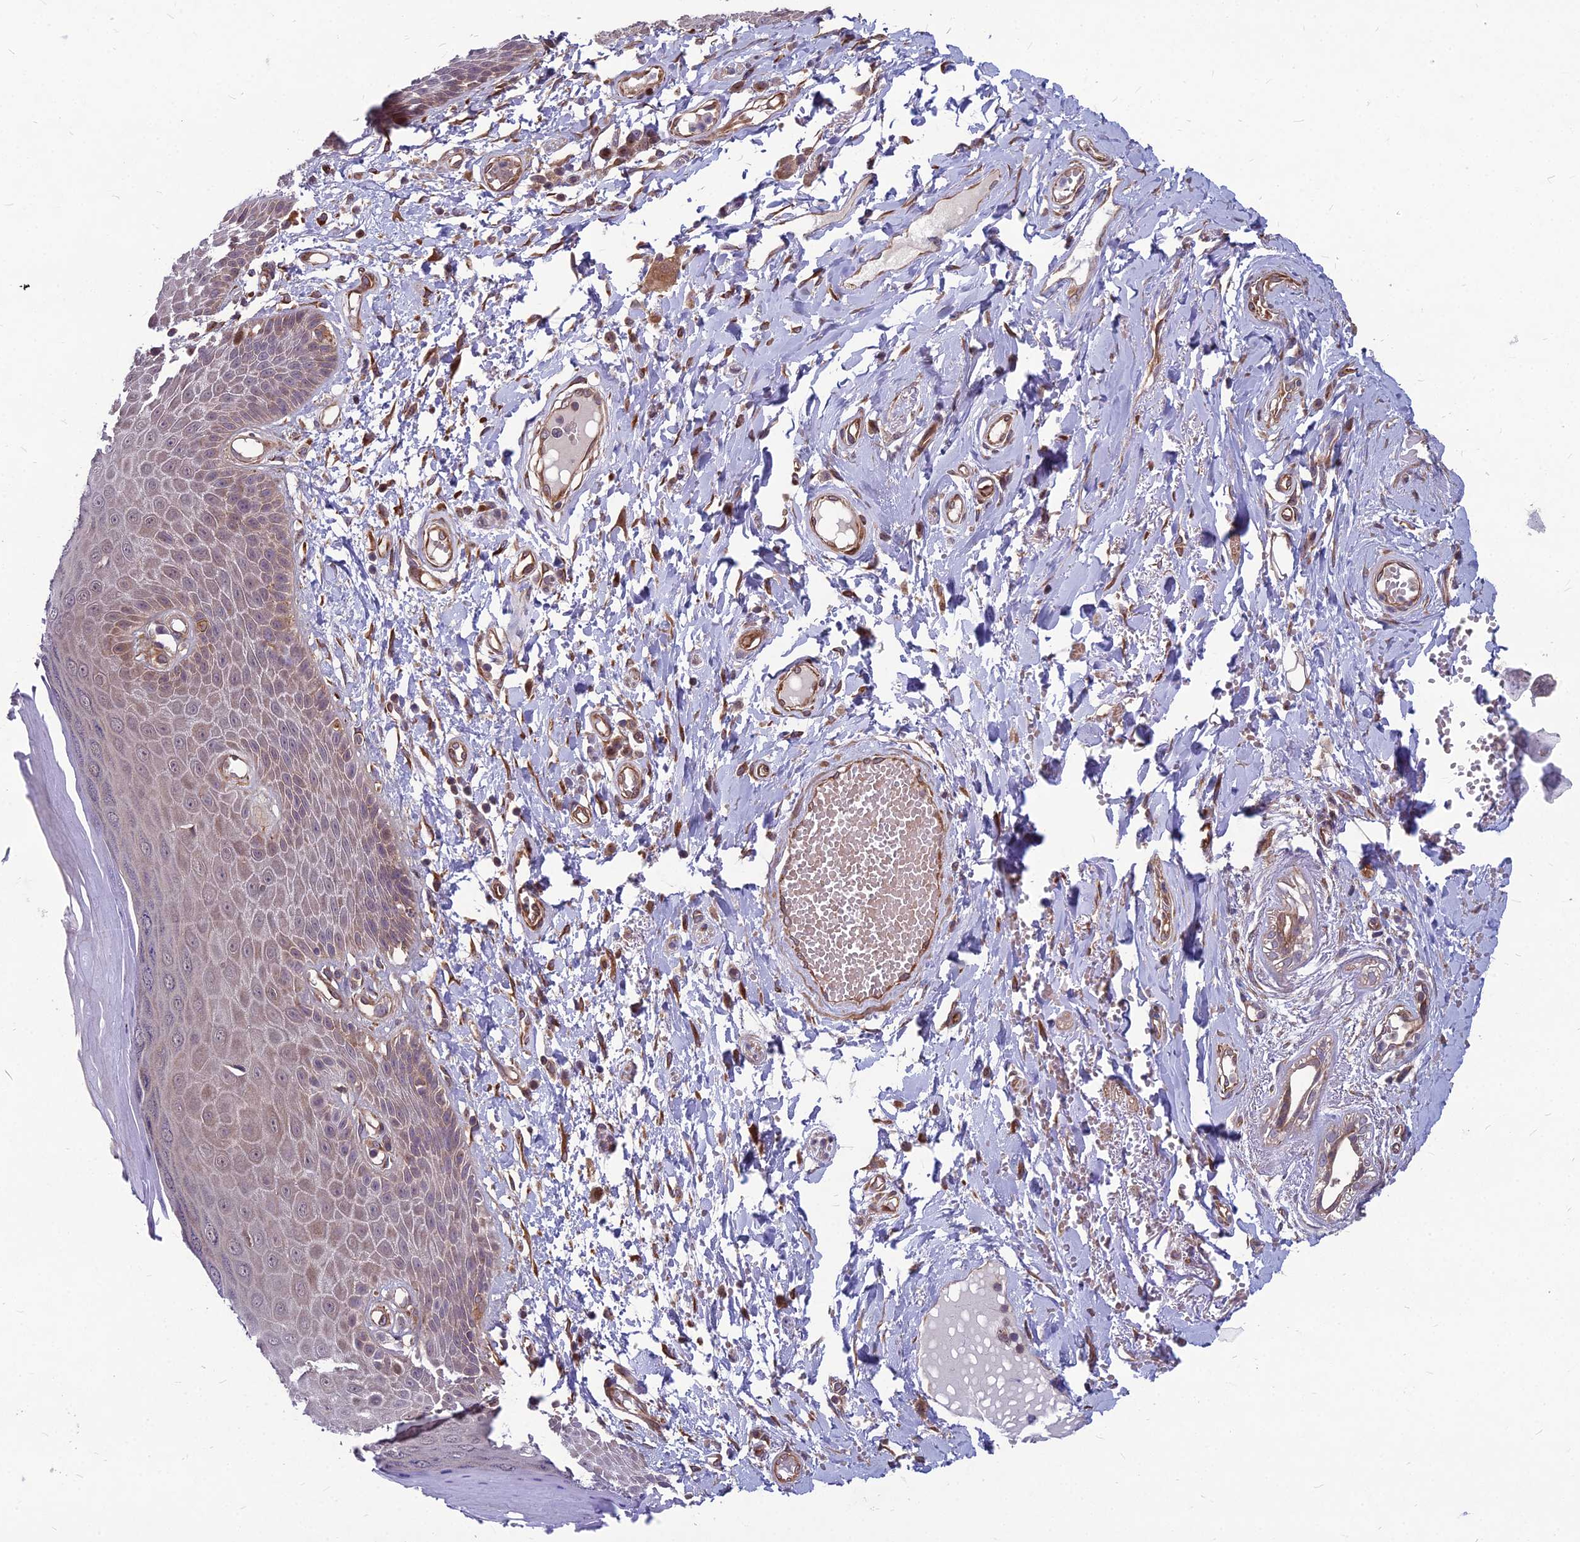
{"staining": {"intensity": "moderate", "quantity": "25%-75%", "location": "cytoplasmic/membranous"}, "tissue": "skin", "cell_type": "Epidermal cells", "image_type": "normal", "snomed": [{"axis": "morphology", "description": "Normal tissue, NOS"}, {"axis": "topography", "description": "Anal"}], "caption": "Unremarkable skin displays moderate cytoplasmic/membranous positivity in approximately 25%-75% of epidermal cells, visualized by immunohistochemistry. The protein is shown in brown color, while the nuclei are stained blue.", "gene": "MFSD8", "patient": {"sex": "male", "age": 78}}